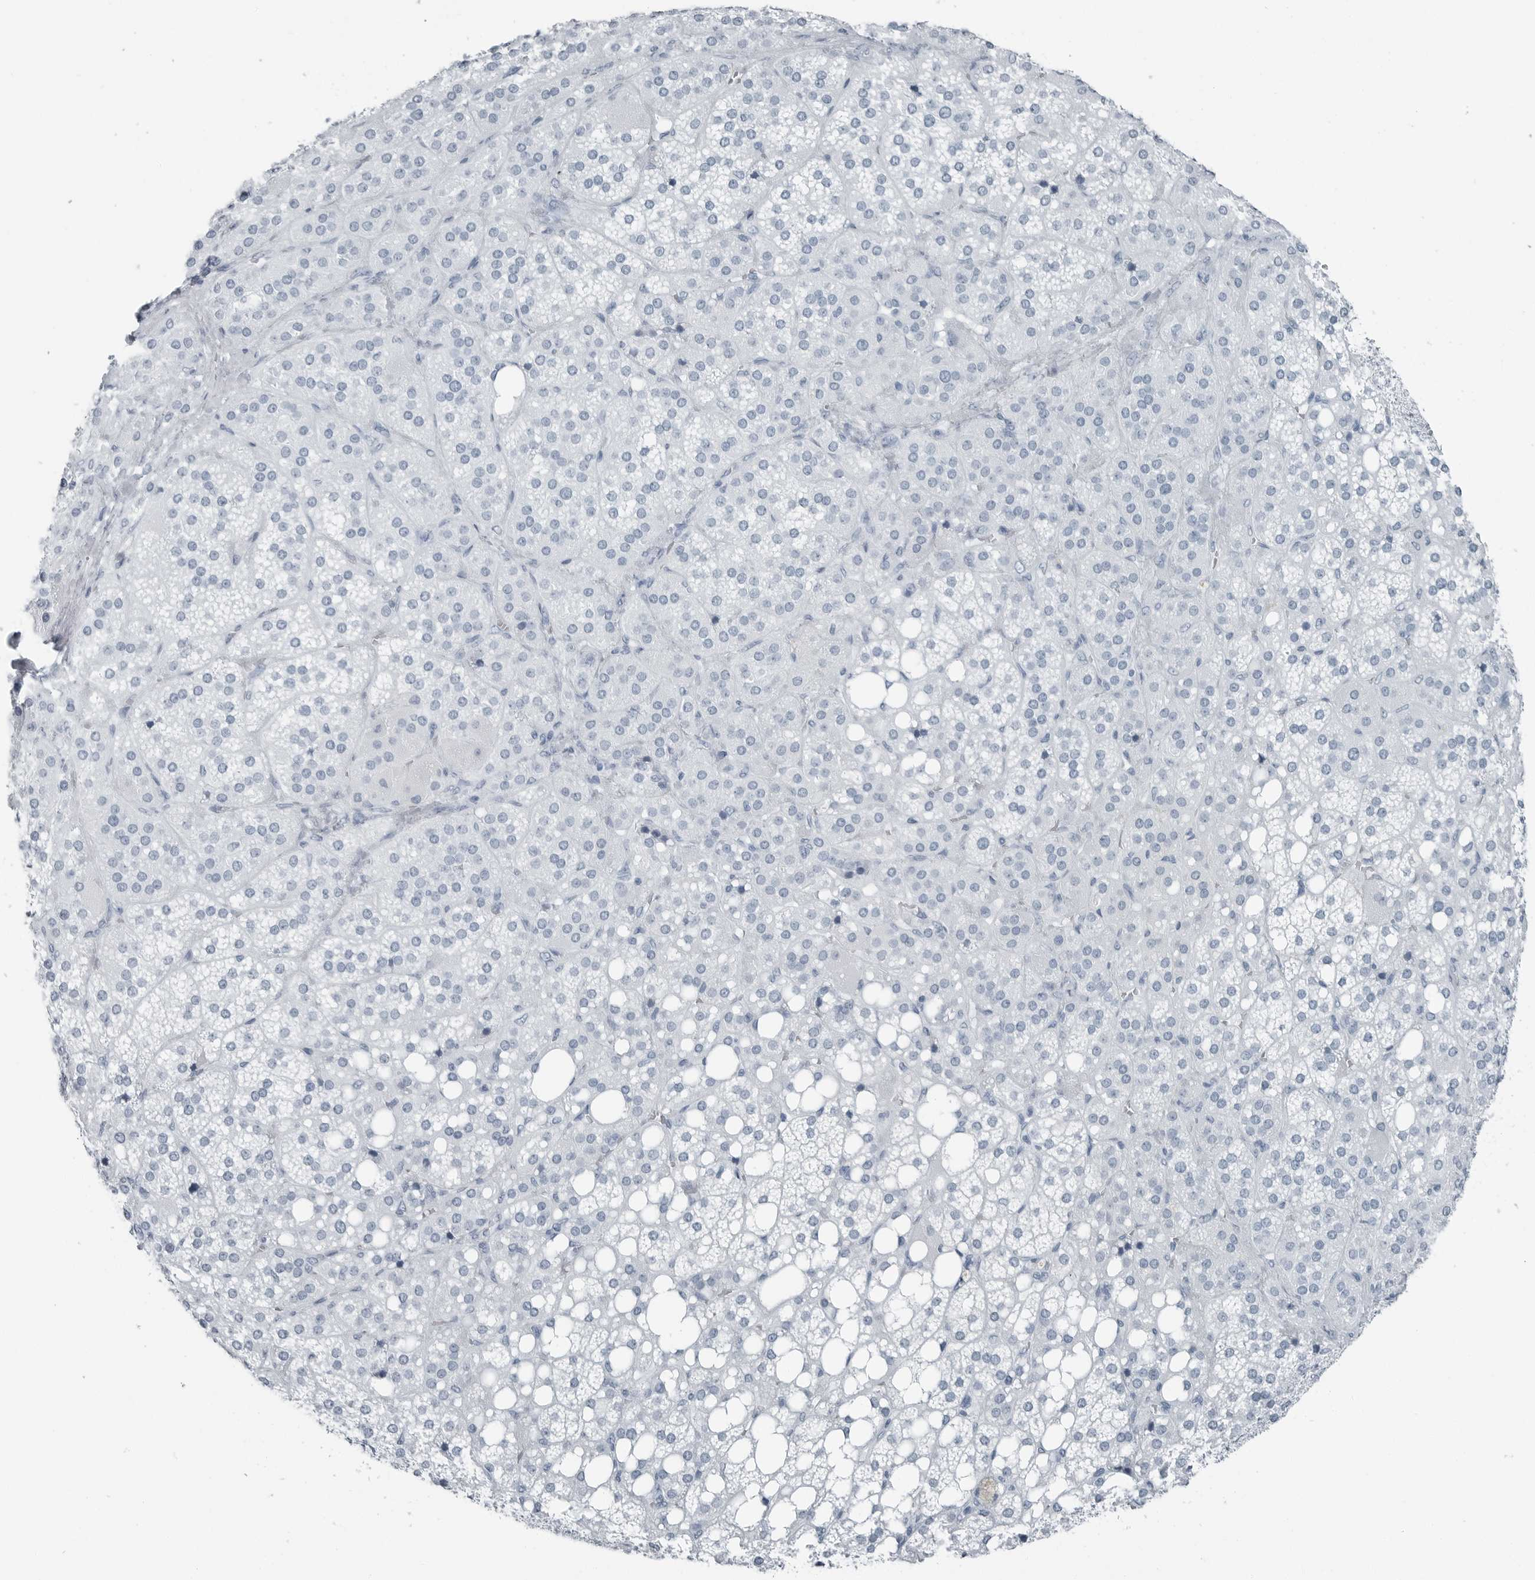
{"staining": {"intensity": "negative", "quantity": "none", "location": "none"}, "tissue": "adrenal gland", "cell_type": "Glandular cells", "image_type": "normal", "snomed": [{"axis": "morphology", "description": "Normal tissue, NOS"}, {"axis": "topography", "description": "Adrenal gland"}], "caption": "Glandular cells show no significant protein positivity in benign adrenal gland. (Brightfield microscopy of DAB (3,3'-diaminobenzidine) IHC at high magnification).", "gene": "FABP6", "patient": {"sex": "female", "age": 59}}